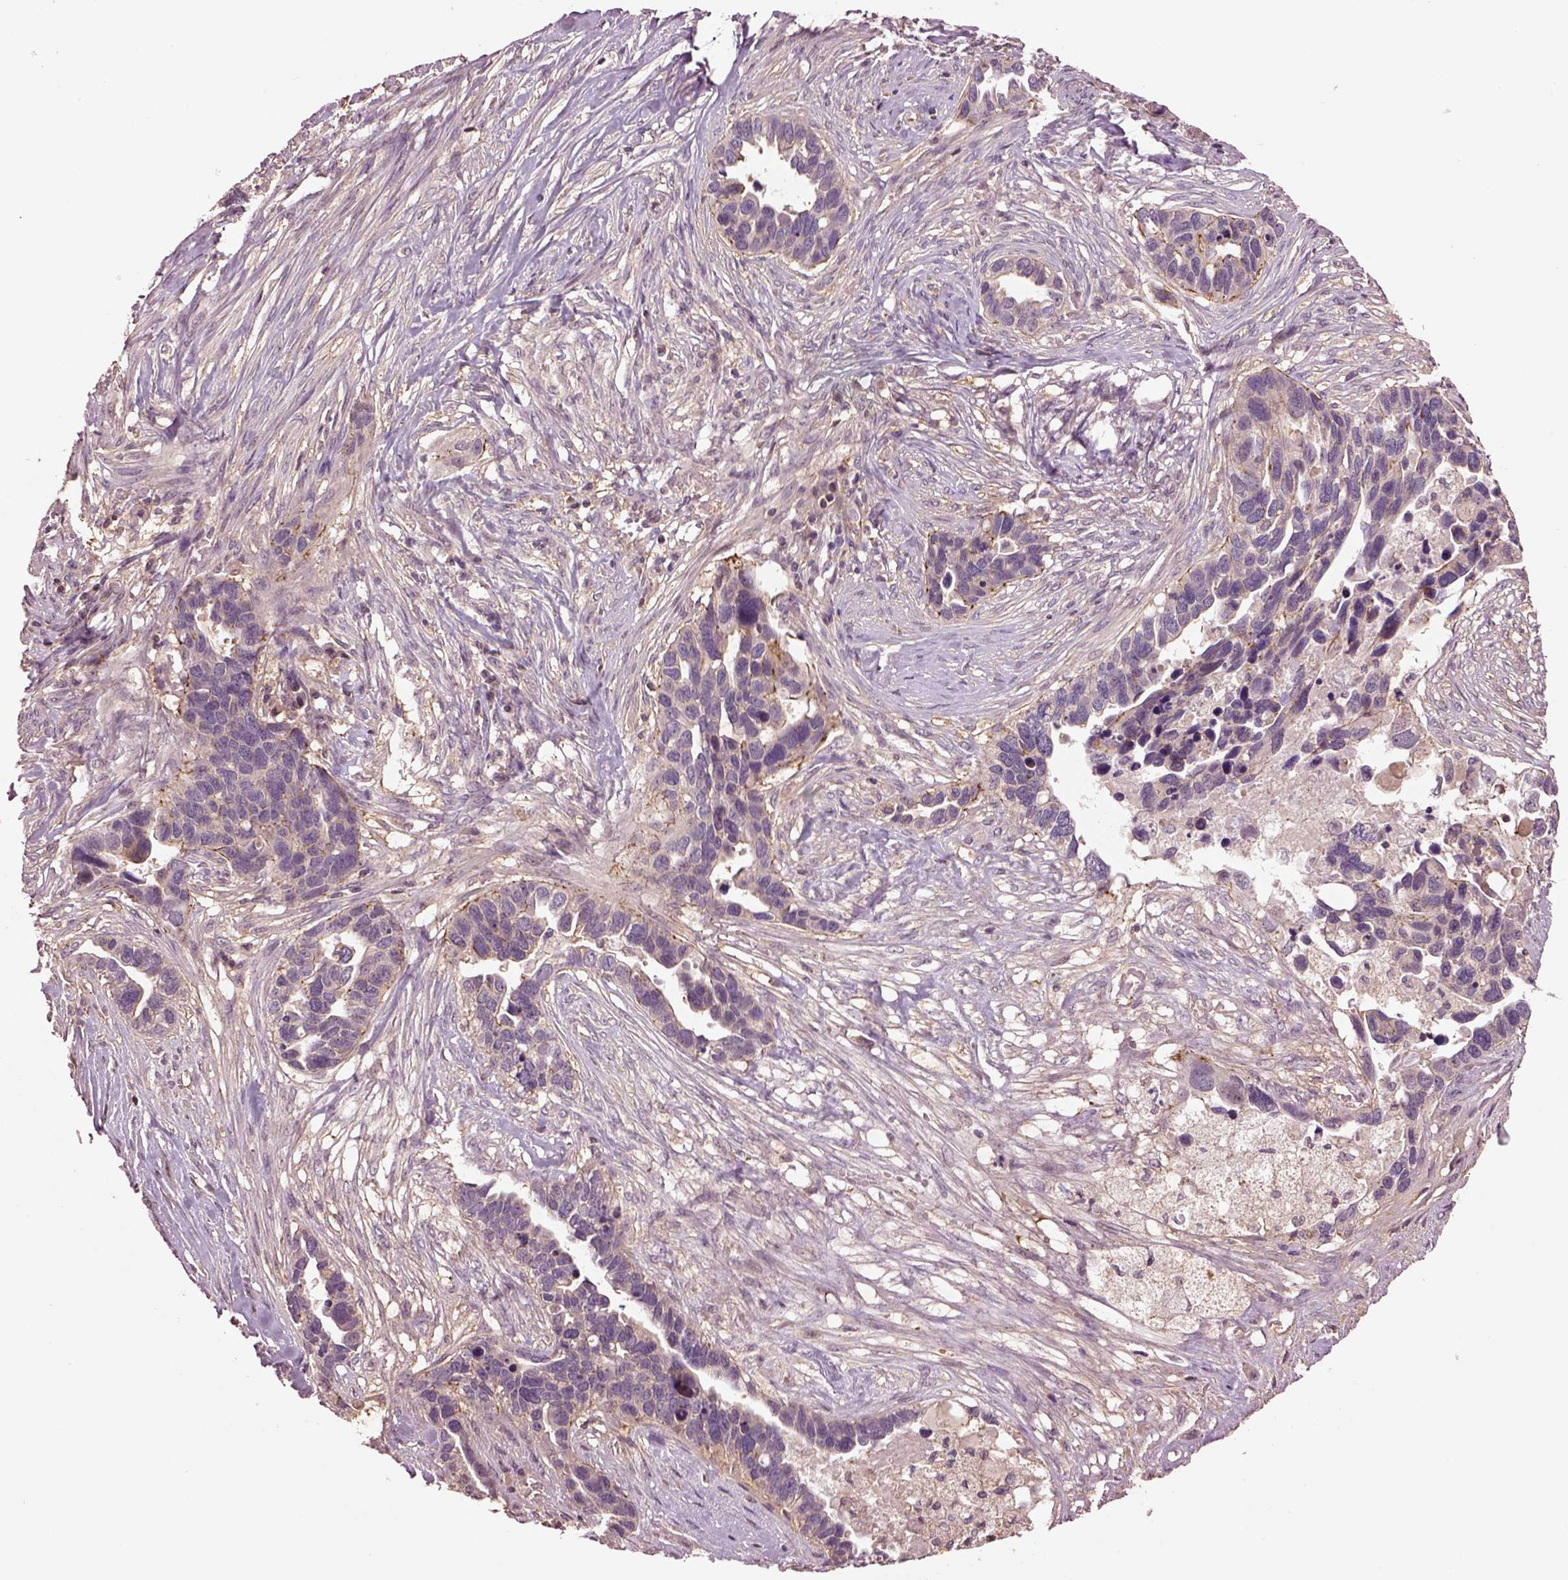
{"staining": {"intensity": "weak", "quantity": "25%-75%", "location": "cytoplasmic/membranous"}, "tissue": "ovarian cancer", "cell_type": "Tumor cells", "image_type": "cancer", "snomed": [{"axis": "morphology", "description": "Cystadenocarcinoma, serous, NOS"}, {"axis": "topography", "description": "Ovary"}], "caption": "This photomicrograph exhibits immunohistochemistry (IHC) staining of ovarian serous cystadenocarcinoma, with low weak cytoplasmic/membranous positivity in approximately 25%-75% of tumor cells.", "gene": "MTHFS", "patient": {"sex": "female", "age": 54}}